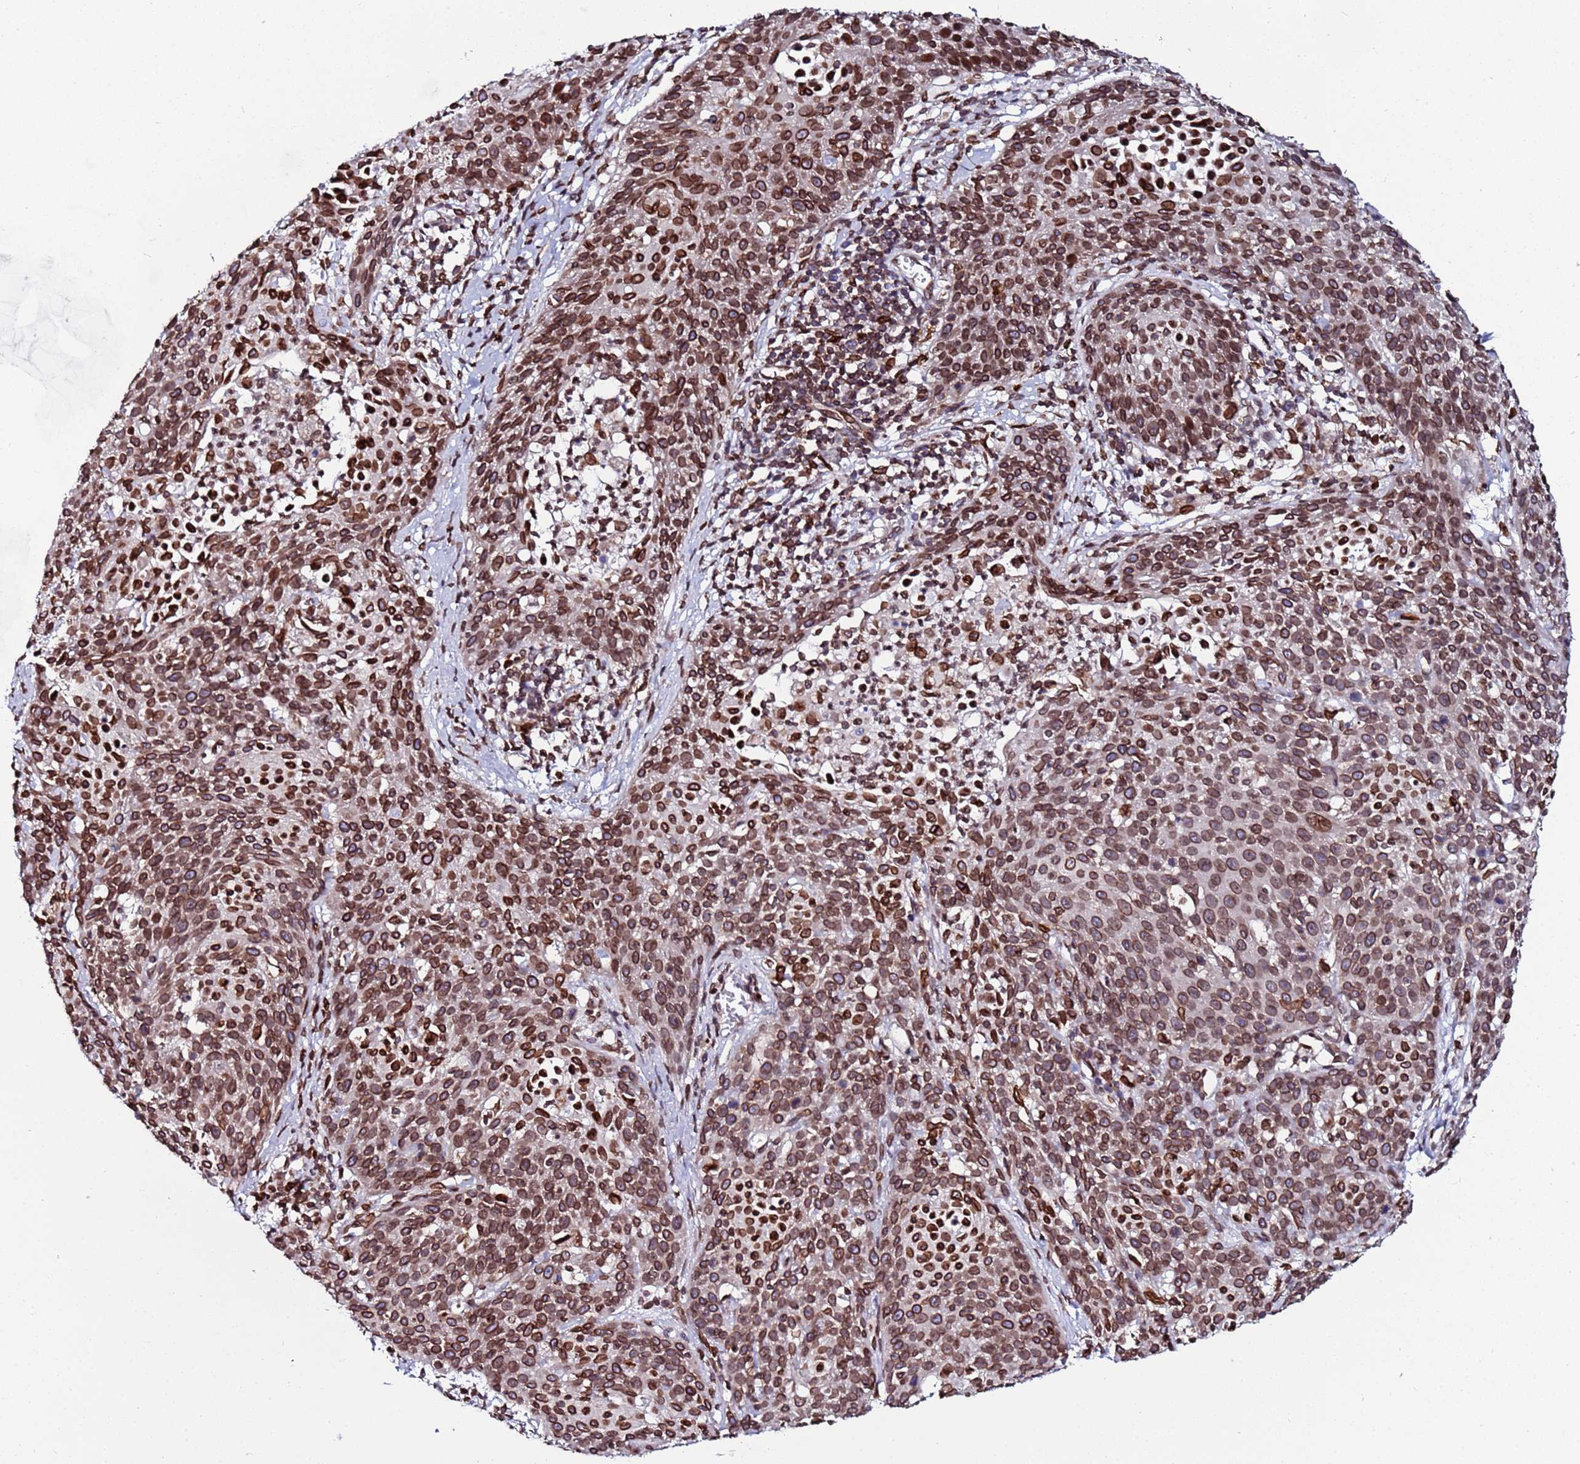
{"staining": {"intensity": "moderate", "quantity": ">75%", "location": "cytoplasmic/membranous,nuclear"}, "tissue": "cervical cancer", "cell_type": "Tumor cells", "image_type": "cancer", "snomed": [{"axis": "morphology", "description": "Squamous cell carcinoma, NOS"}, {"axis": "topography", "description": "Cervix"}], "caption": "A brown stain labels moderate cytoplasmic/membranous and nuclear expression of a protein in human cervical squamous cell carcinoma tumor cells.", "gene": "TOR1AIP1", "patient": {"sex": "female", "age": 38}}